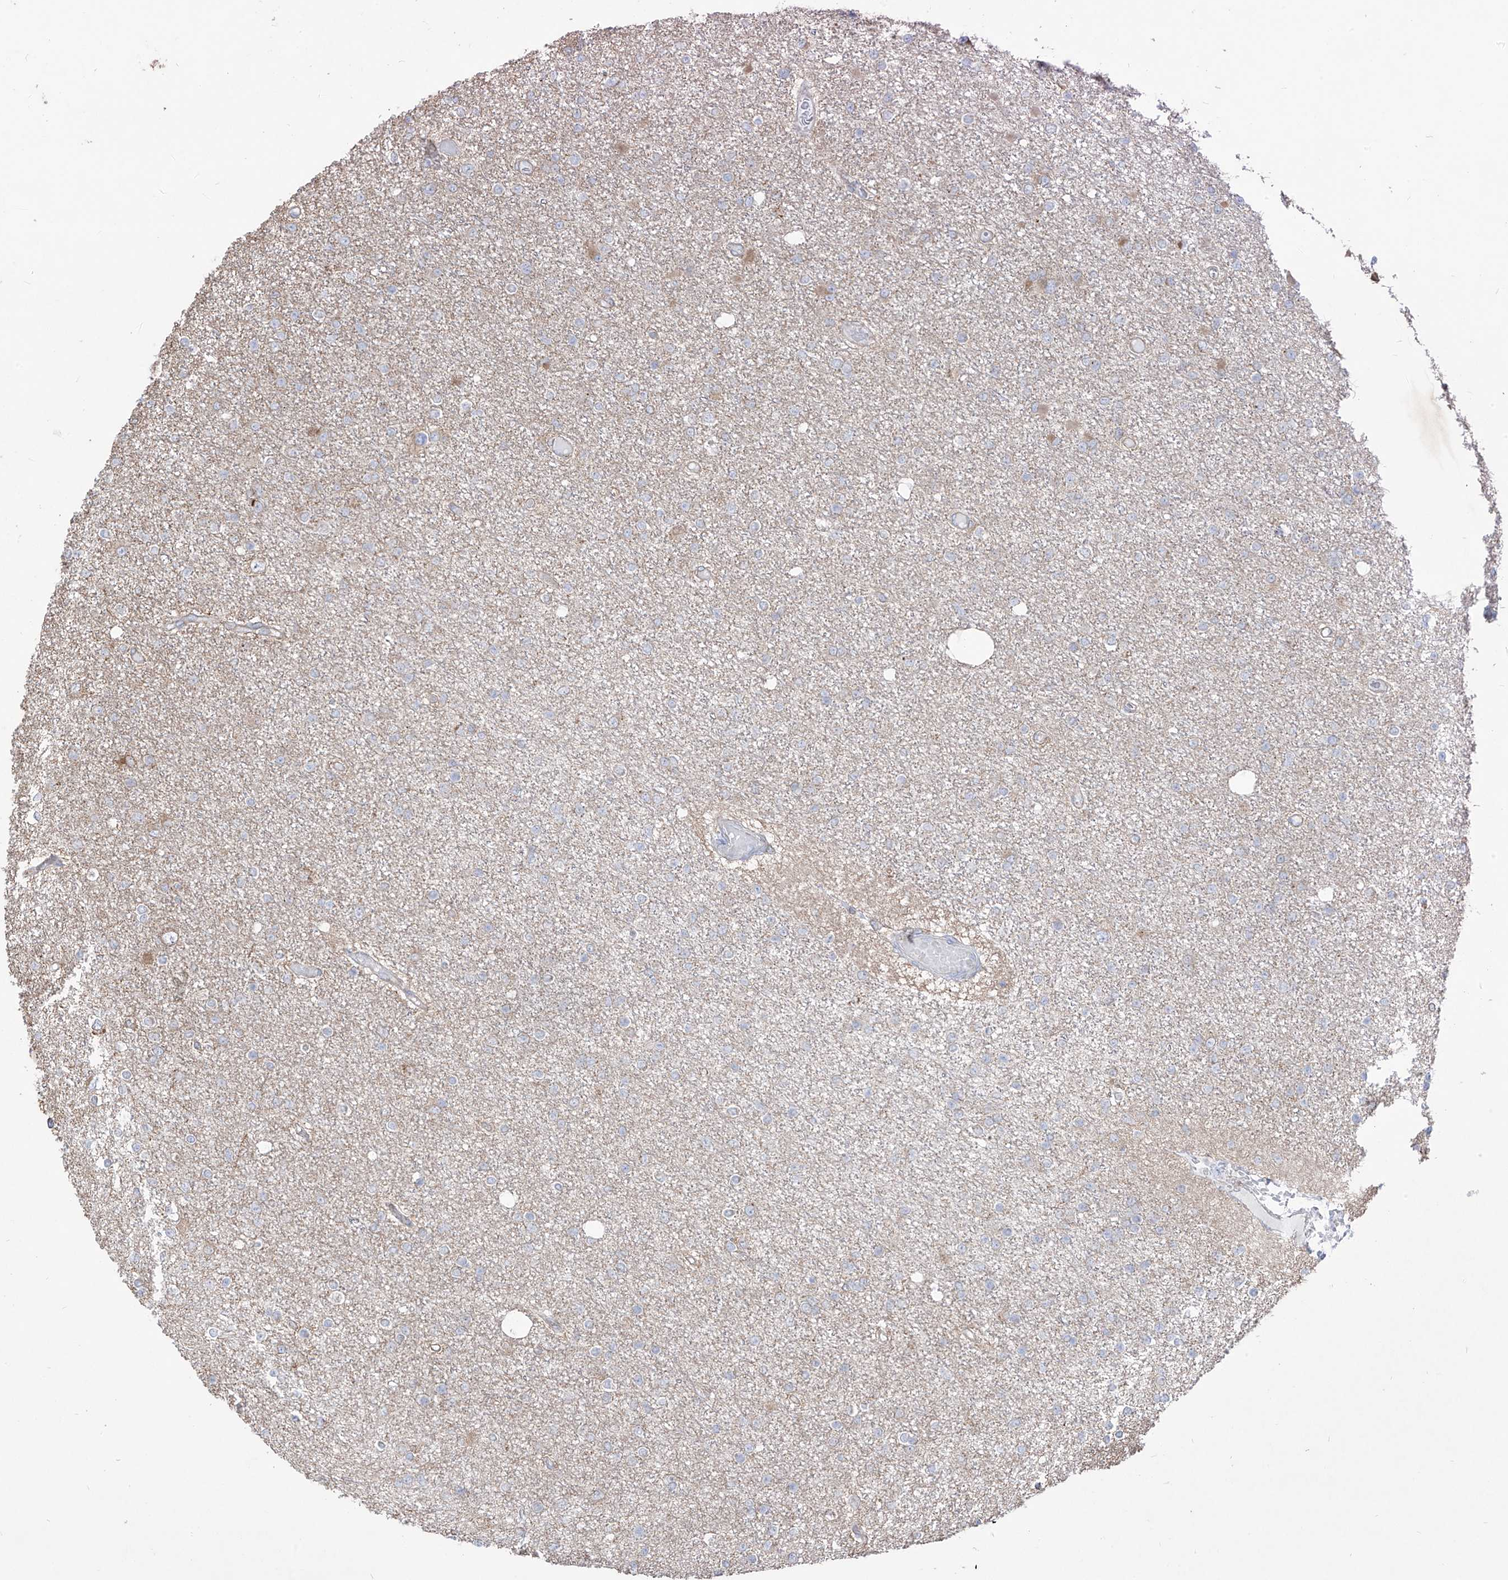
{"staining": {"intensity": "moderate", "quantity": "<25%", "location": "cytoplasmic/membranous"}, "tissue": "glioma", "cell_type": "Tumor cells", "image_type": "cancer", "snomed": [{"axis": "morphology", "description": "Glioma, malignant, Low grade"}, {"axis": "topography", "description": "Brain"}], "caption": "Tumor cells exhibit low levels of moderate cytoplasmic/membranous expression in about <25% of cells in malignant glioma (low-grade).", "gene": "PDIA6", "patient": {"sex": "female", "age": 22}}